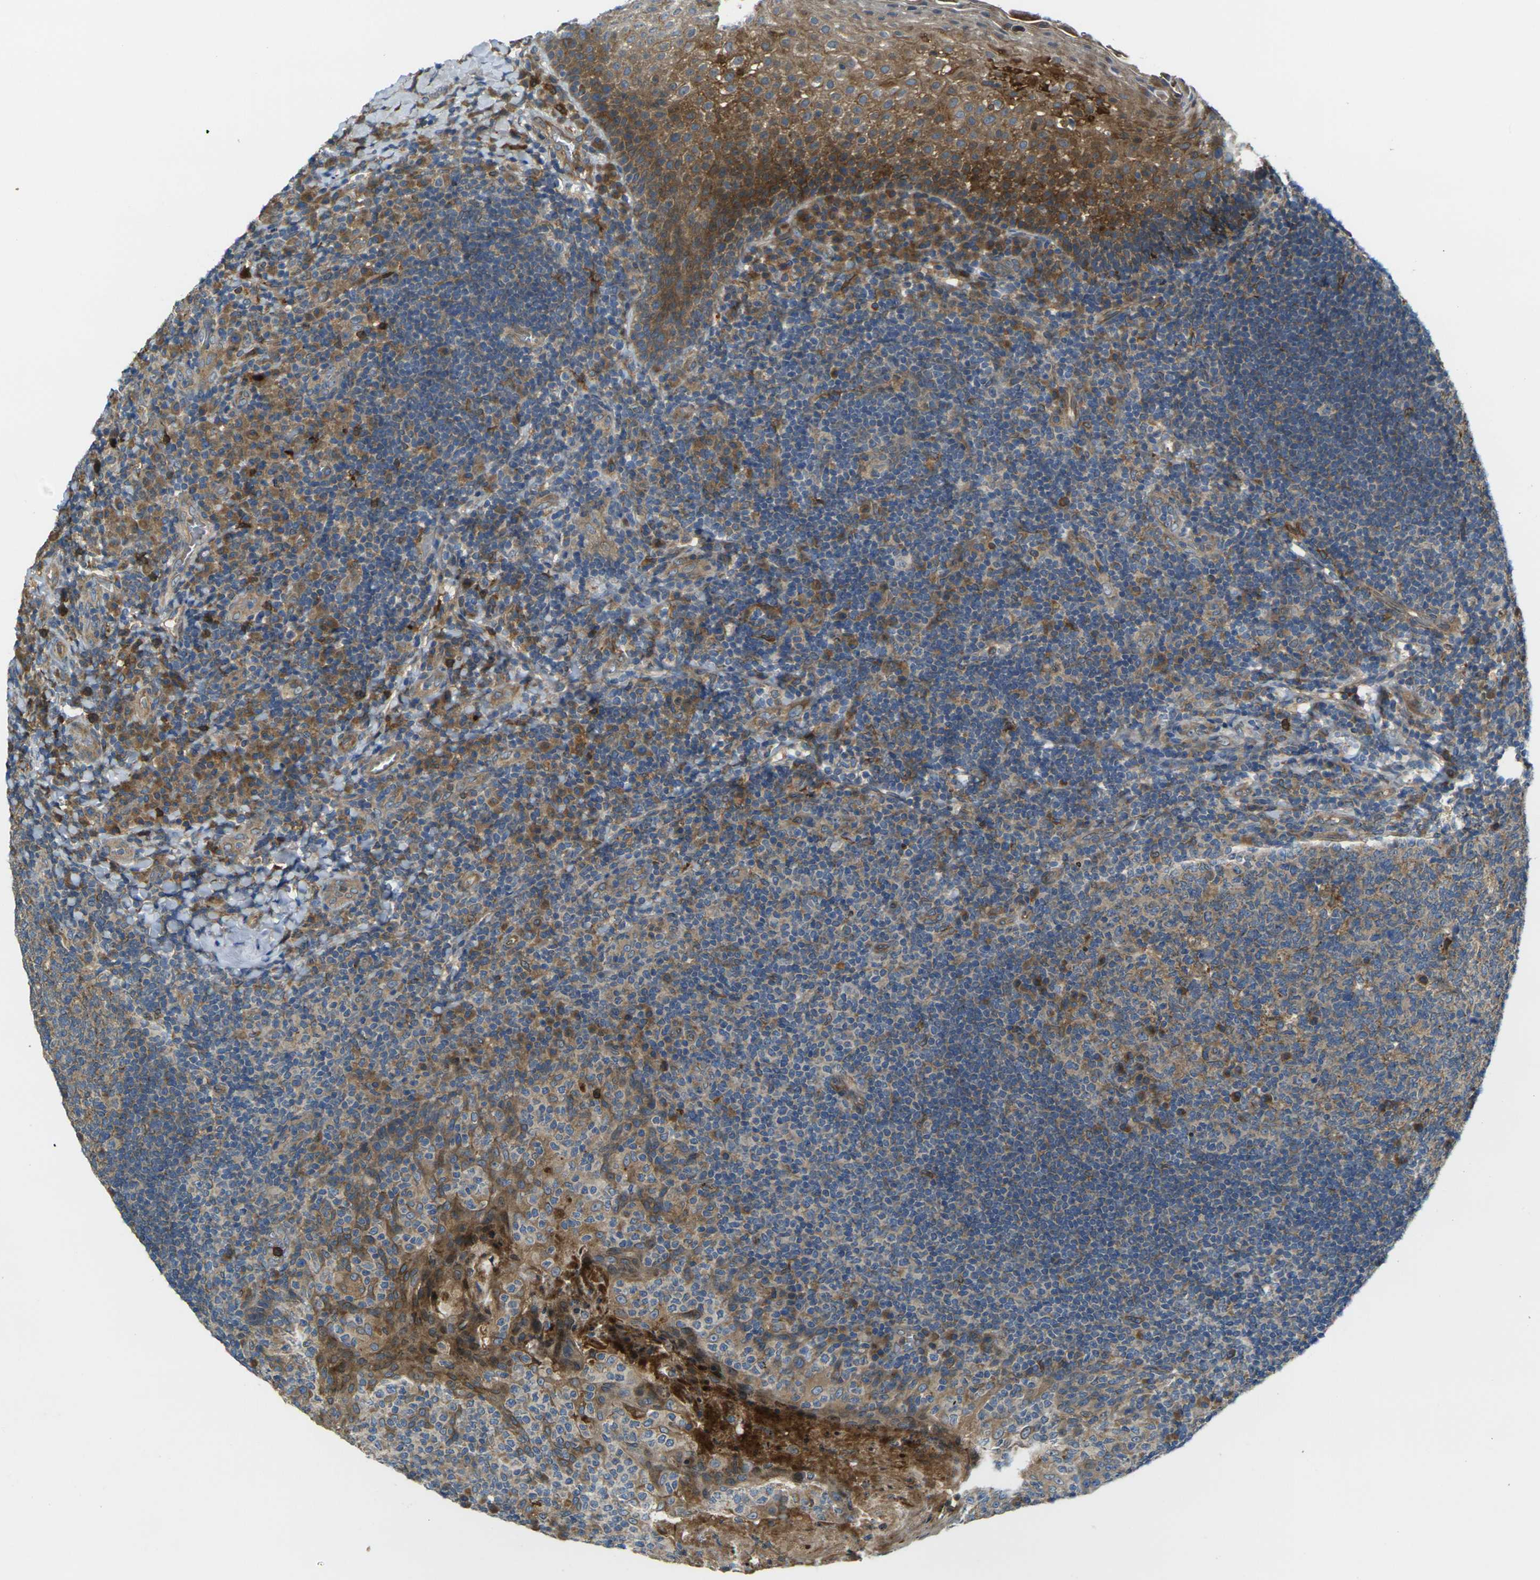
{"staining": {"intensity": "moderate", "quantity": ">75%", "location": "cytoplasmic/membranous"}, "tissue": "tonsil", "cell_type": "Germinal center cells", "image_type": "normal", "snomed": [{"axis": "morphology", "description": "Normal tissue, NOS"}, {"axis": "topography", "description": "Tonsil"}], "caption": "Protein expression by immunohistochemistry shows moderate cytoplasmic/membranous expression in about >75% of germinal center cells in normal tonsil. The staining was performed using DAB to visualize the protein expression in brown, while the nuclei were stained in blue with hematoxylin (Magnification: 20x).", "gene": "FZD1", "patient": {"sex": "male", "age": 17}}